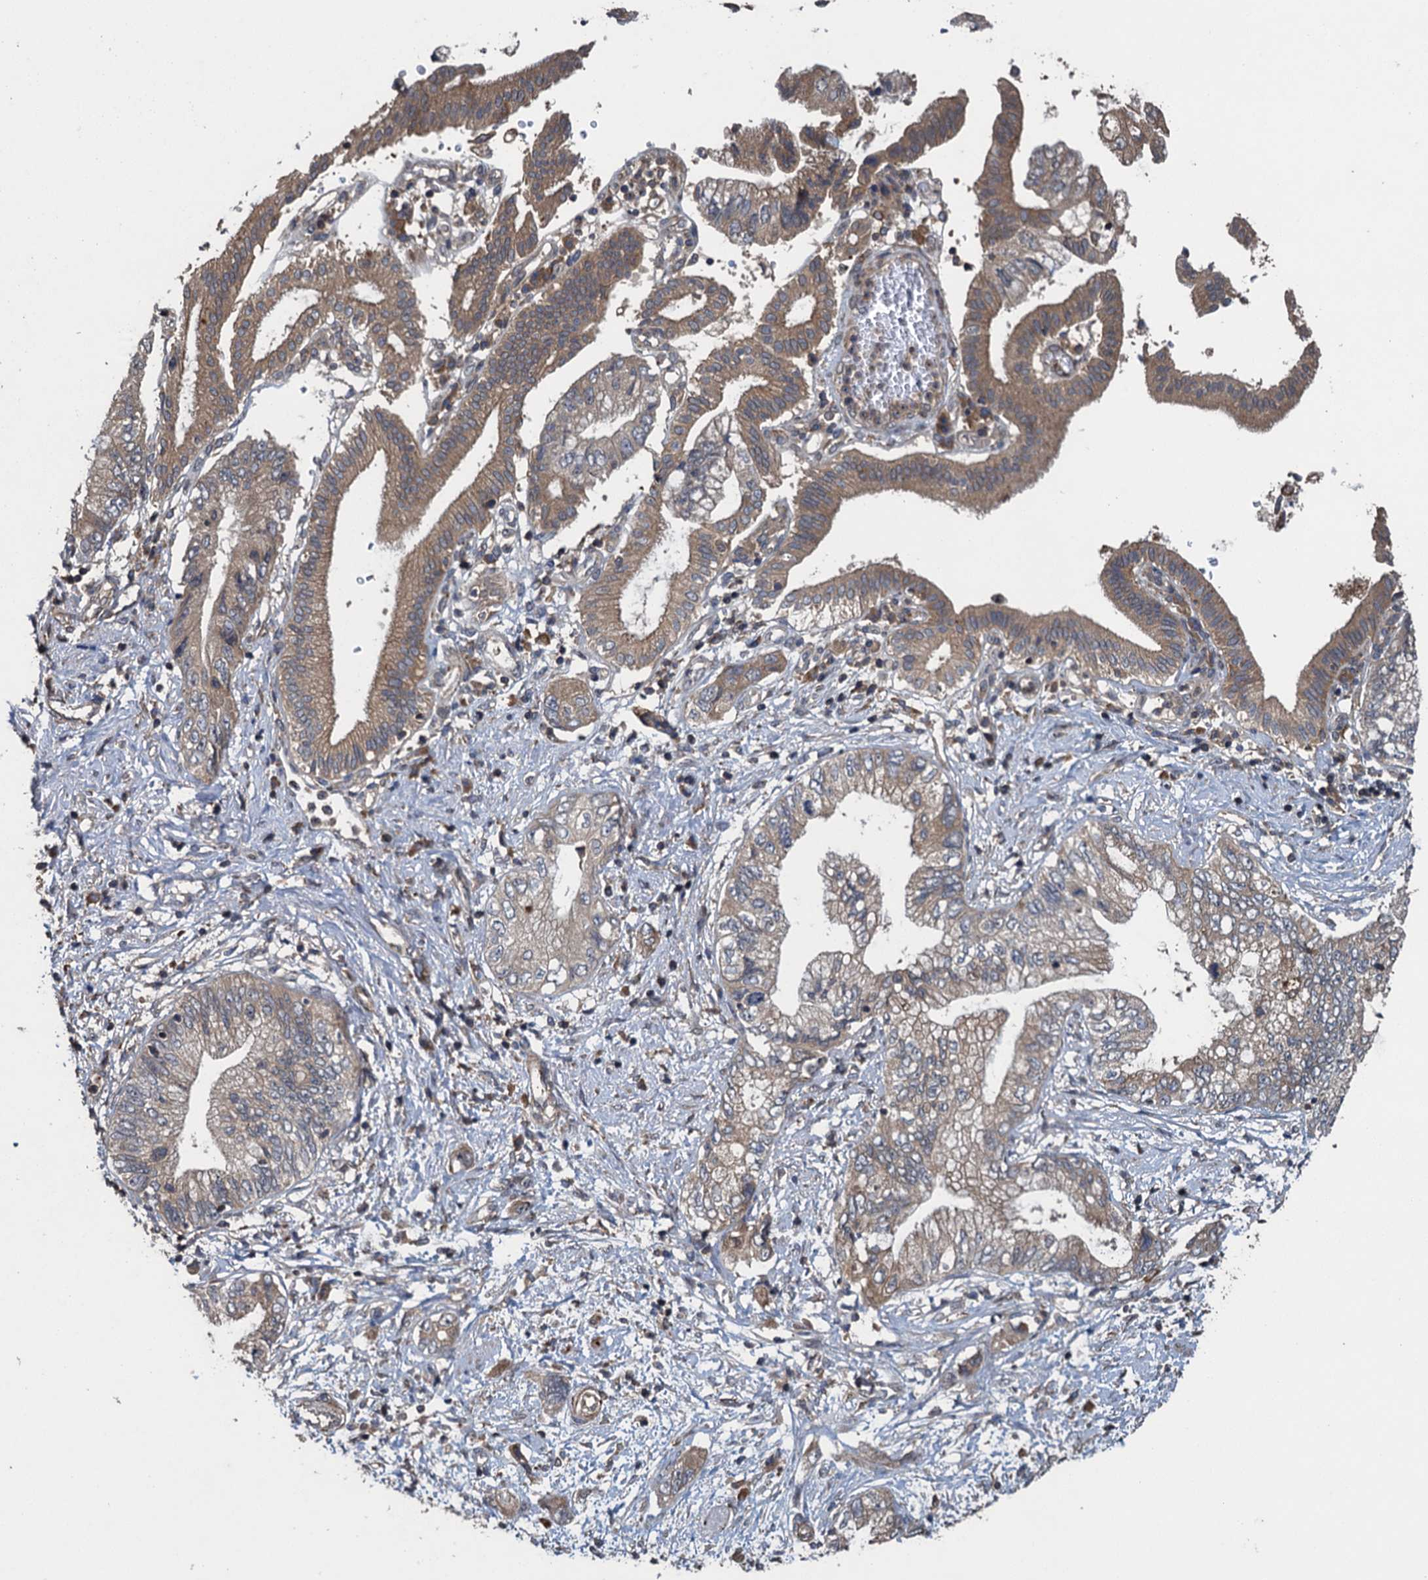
{"staining": {"intensity": "weak", "quantity": "25%-75%", "location": "cytoplasmic/membranous"}, "tissue": "pancreatic cancer", "cell_type": "Tumor cells", "image_type": "cancer", "snomed": [{"axis": "morphology", "description": "Adenocarcinoma, NOS"}, {"axis": "topography", "description": "Pancreas"}], "caption": "IHC image of neoplastic tissue: human pancreatic adenocarcinoma stained using IHC displays low levels of weak protein expression localized specifically in the cytoplasmic/membranous of tumor cells, appearing as a cytoplasmic/membranous brown color.", "gene": "CNTN5", "patient": {"sex": "female", "age": 73}}